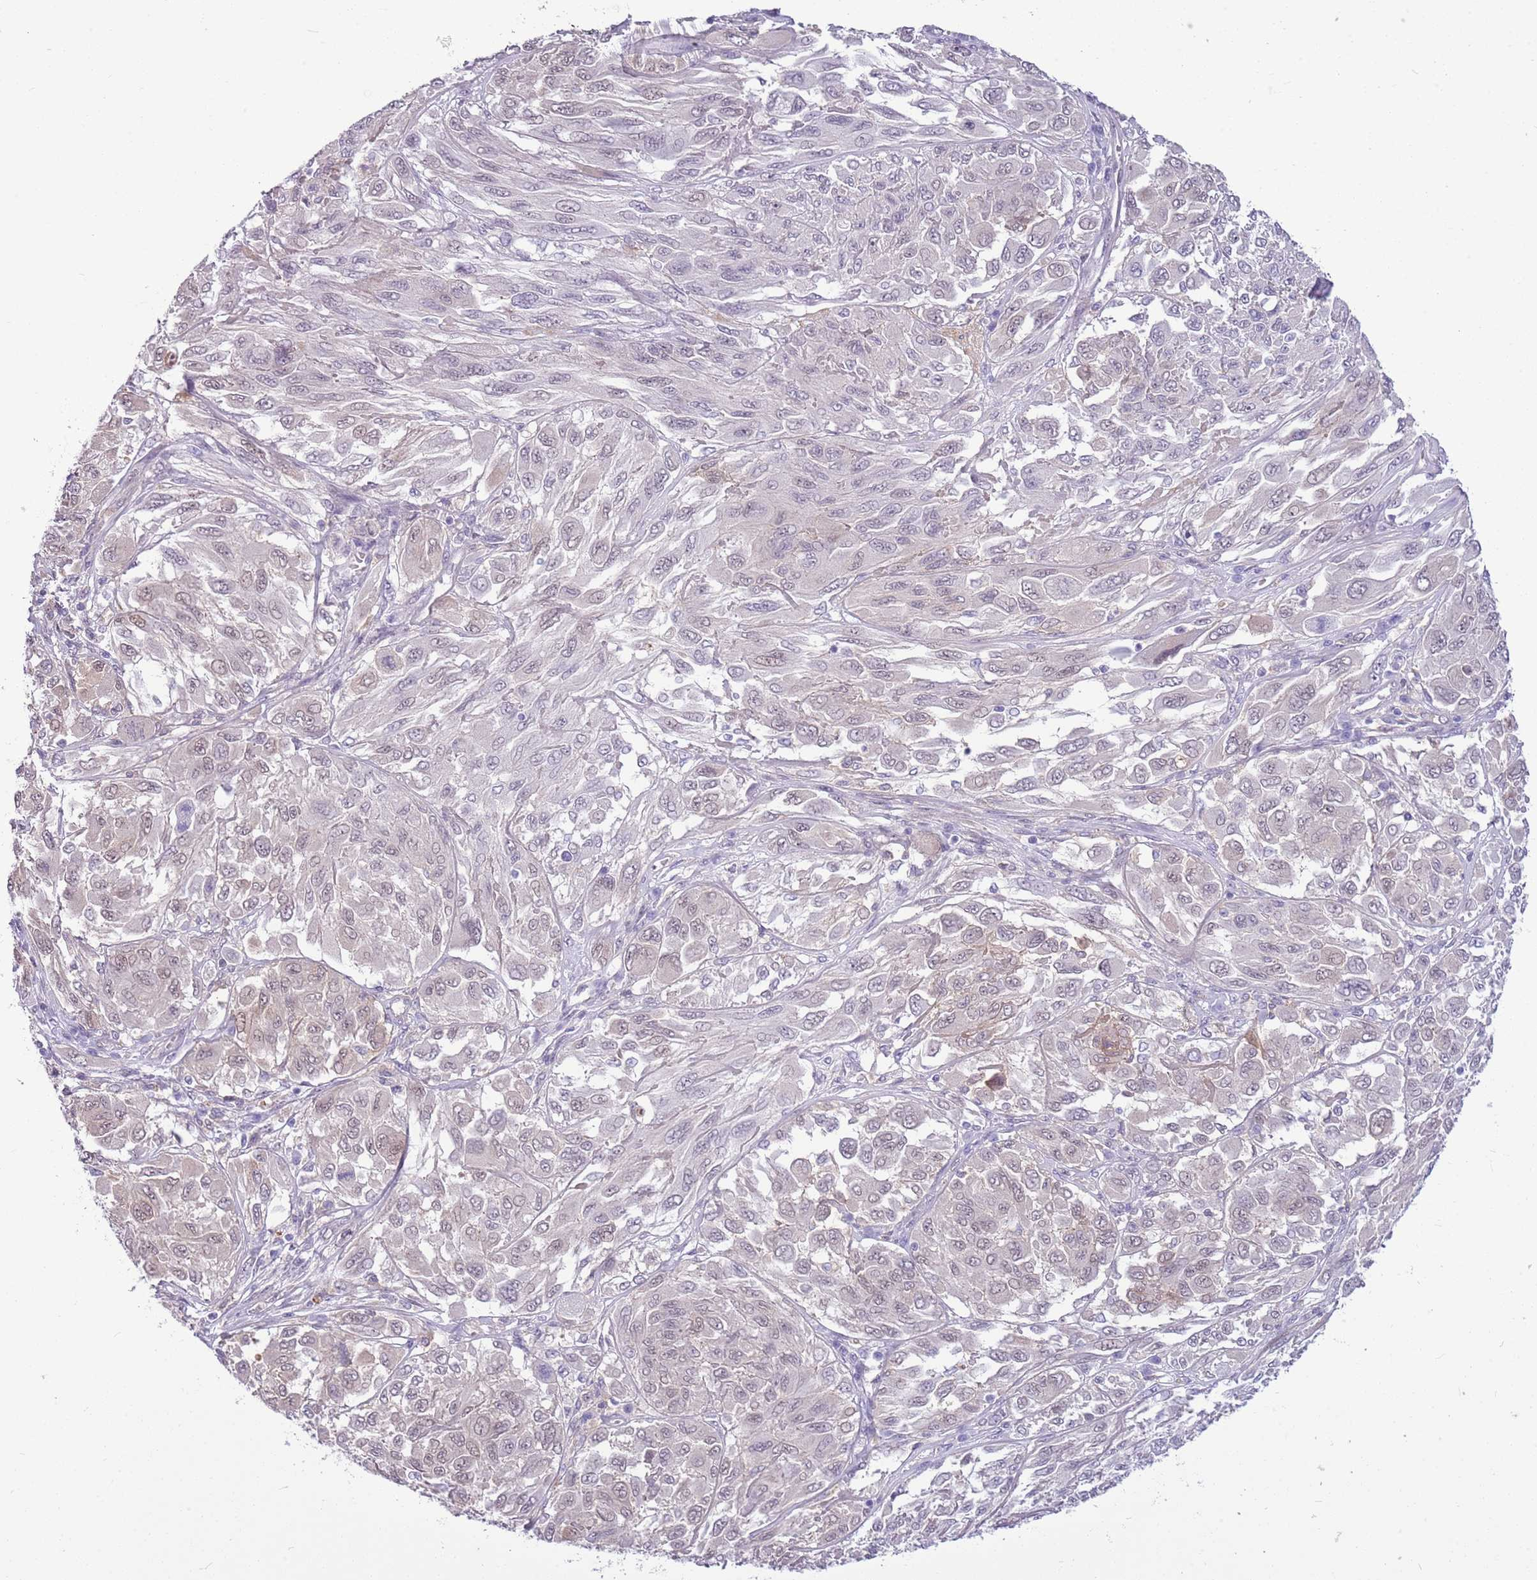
{"staining": {"intensity": "weak", "quantity": "25%-75%", "location": "nuclear"}, "tissue": "melanoma", "cell_type": "Tumor cells", "image_type": "cancer", "snomed": [{"axis": "morphology", "description": "Malignant melanoma, NOS"}, {"axis": "topography", "description": "Skin"}], "caption": "This photomicrograph demonstrates malignant melanoma stained with immunohistochemistry (IHC) to label a protein in brown. The nuclear of tumor cells show weak positivity for the protein. Nuclei are counter-stained blue.", "gene": "DHX32", "patient": {"sex": "female", "age": 91}}